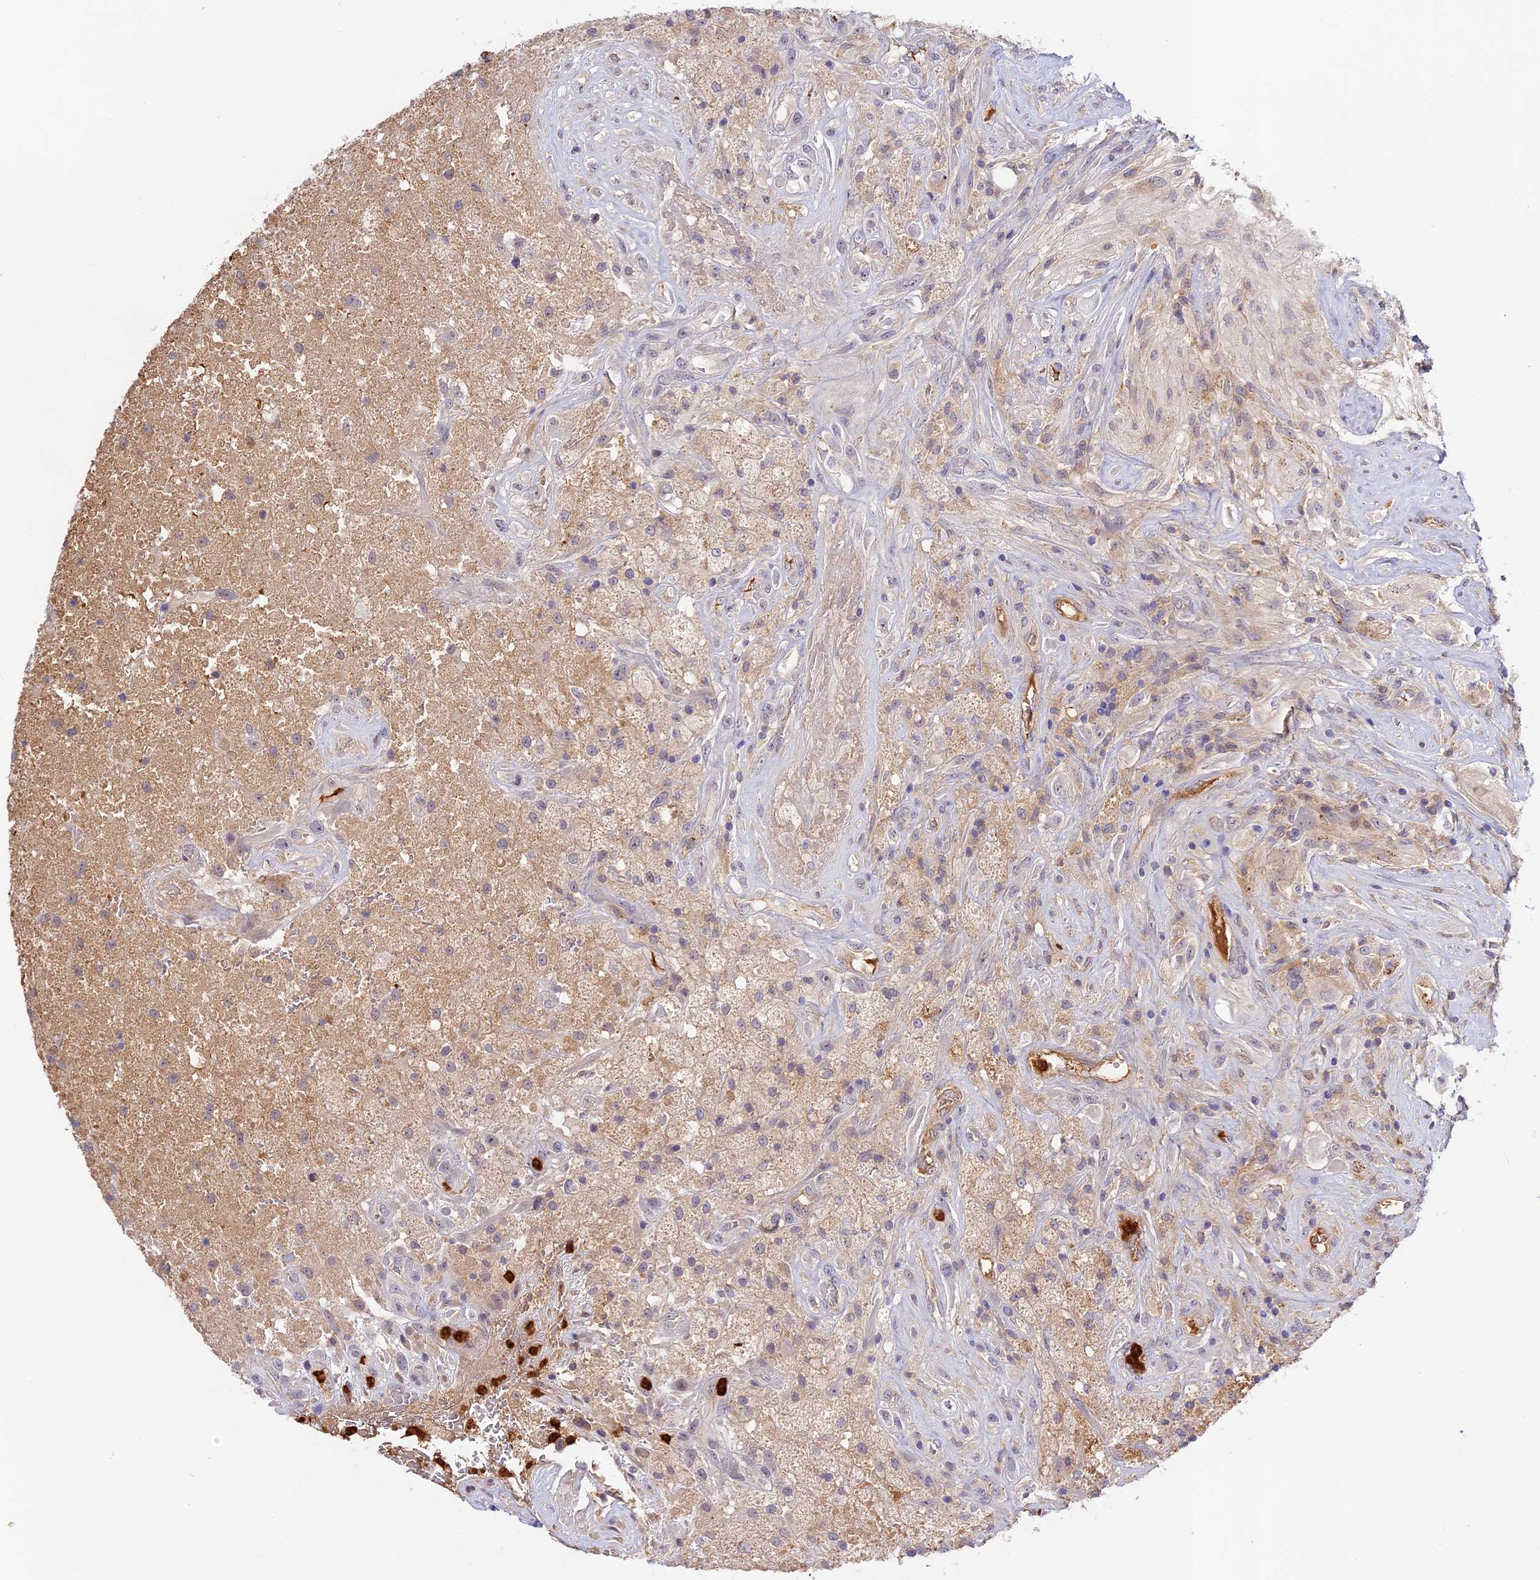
{"staining": {"intensity": "weak", "quantity": "<25%", "location": "cytoplasmic/membranous"}, "tissue": "glioma", "cell_type": "Tumor cells", "image_type": "cancer", "snomed": [{"axis": "morphology", "description": "Glioma, malignant, High grade"}, {"axis": "topography", "description": "Brain"}], "caption": "IHC photomicrograph of neoplastic tissue: glioma stained with DAB (3,3'-diaminobenzidine) displays no significant protein expression in tumor cells.", "gene": "ADGRD1", "patient": {"sex": "male", "age": 56}}